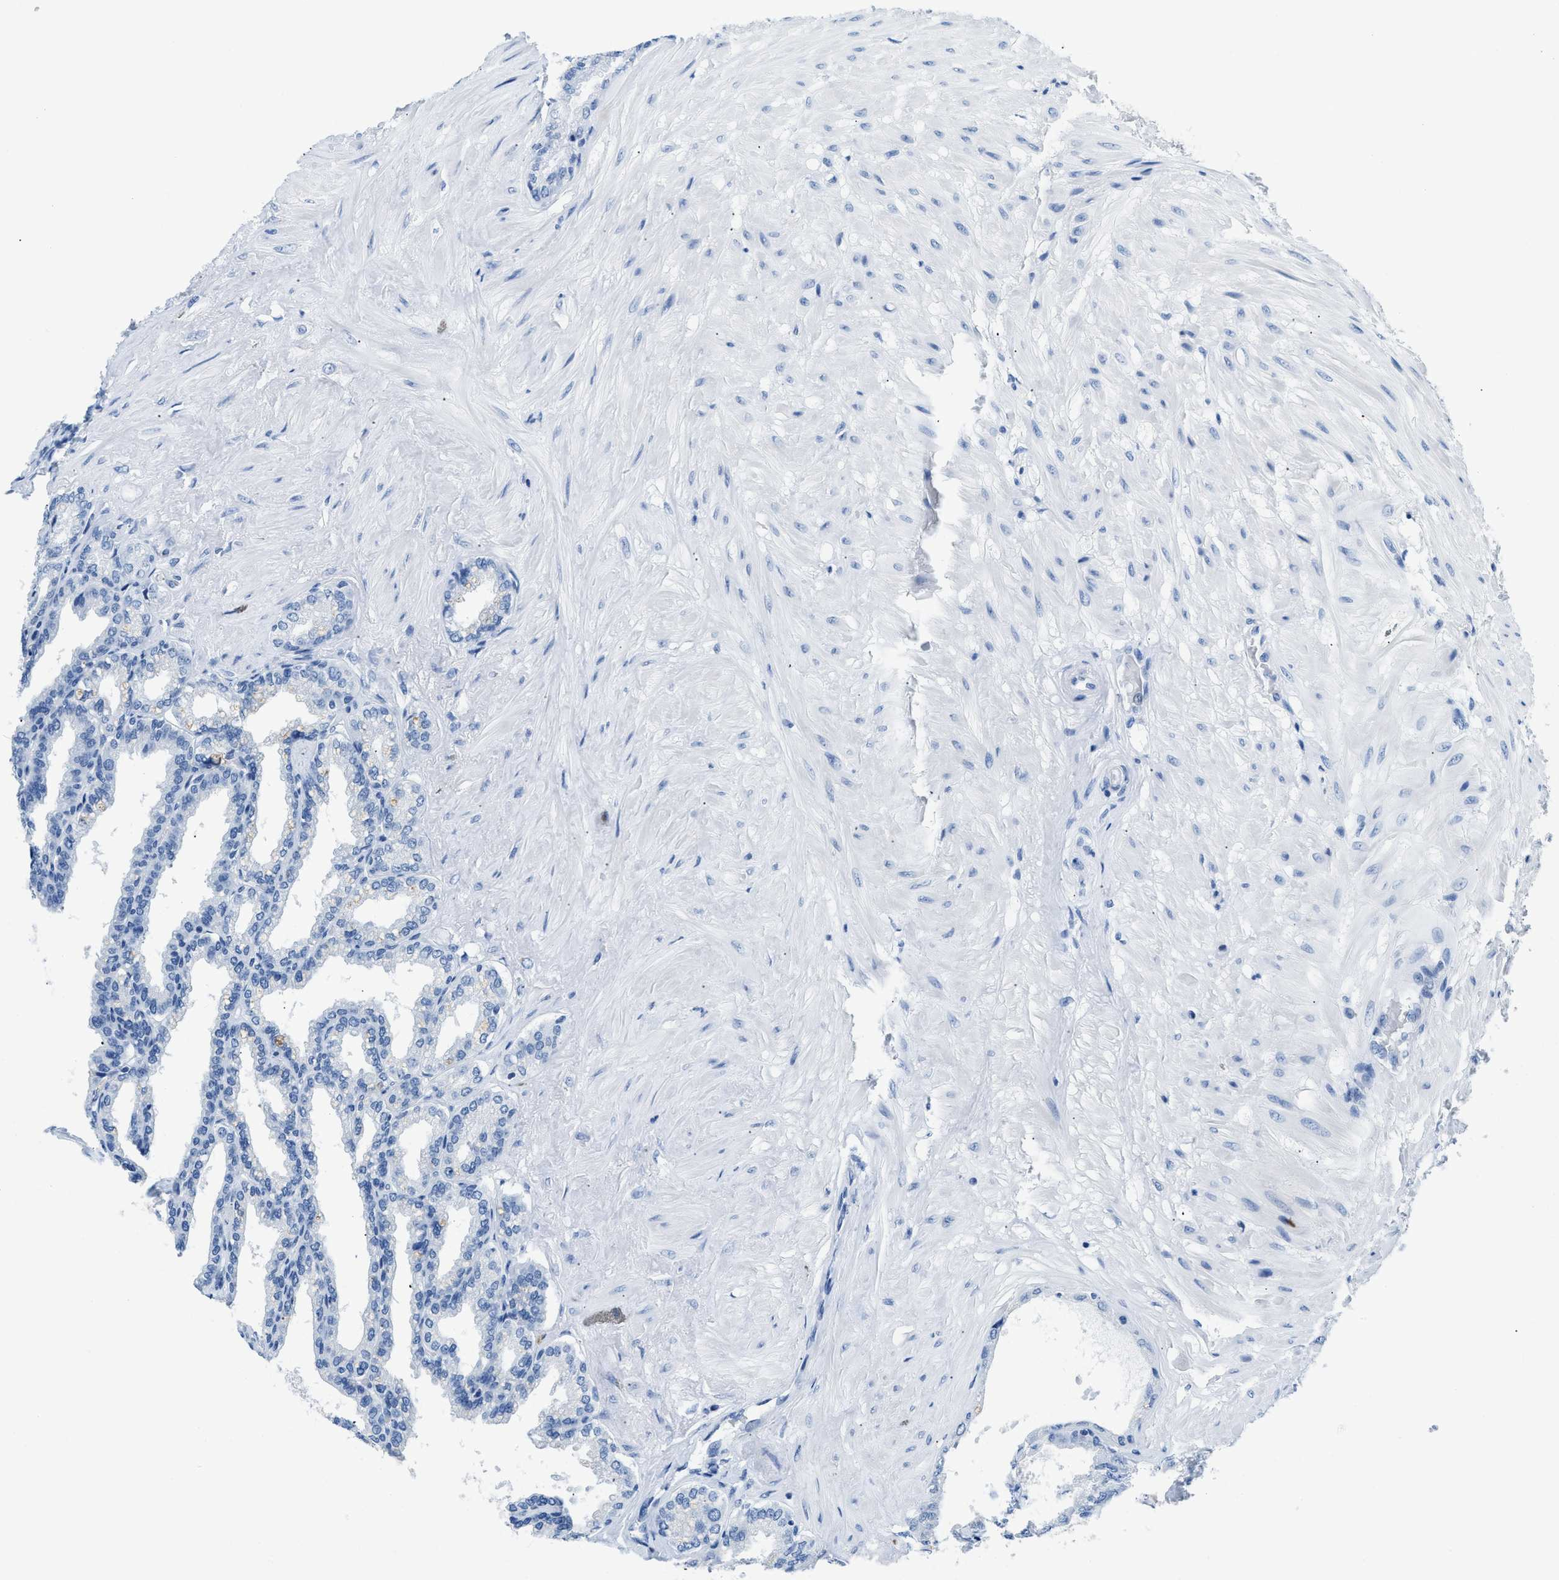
{"staining": {"intensity": "negative", "quantity": "none", "location": "none"}, "tissue": "seminal vesicle", "cell_type": "Glandular cells", "image_type": "normal", "snomed": [{"axis": "morphology", "description": "Normal tissue, NOS"}, {"axis": "topography", "description": "Seminal veicle"}], "caption": "The image exhibits no staining of glandular cells in normal seminal vesicle.", "gene": "NFATC2", "patient": {"sex": "male", "age": 46}}